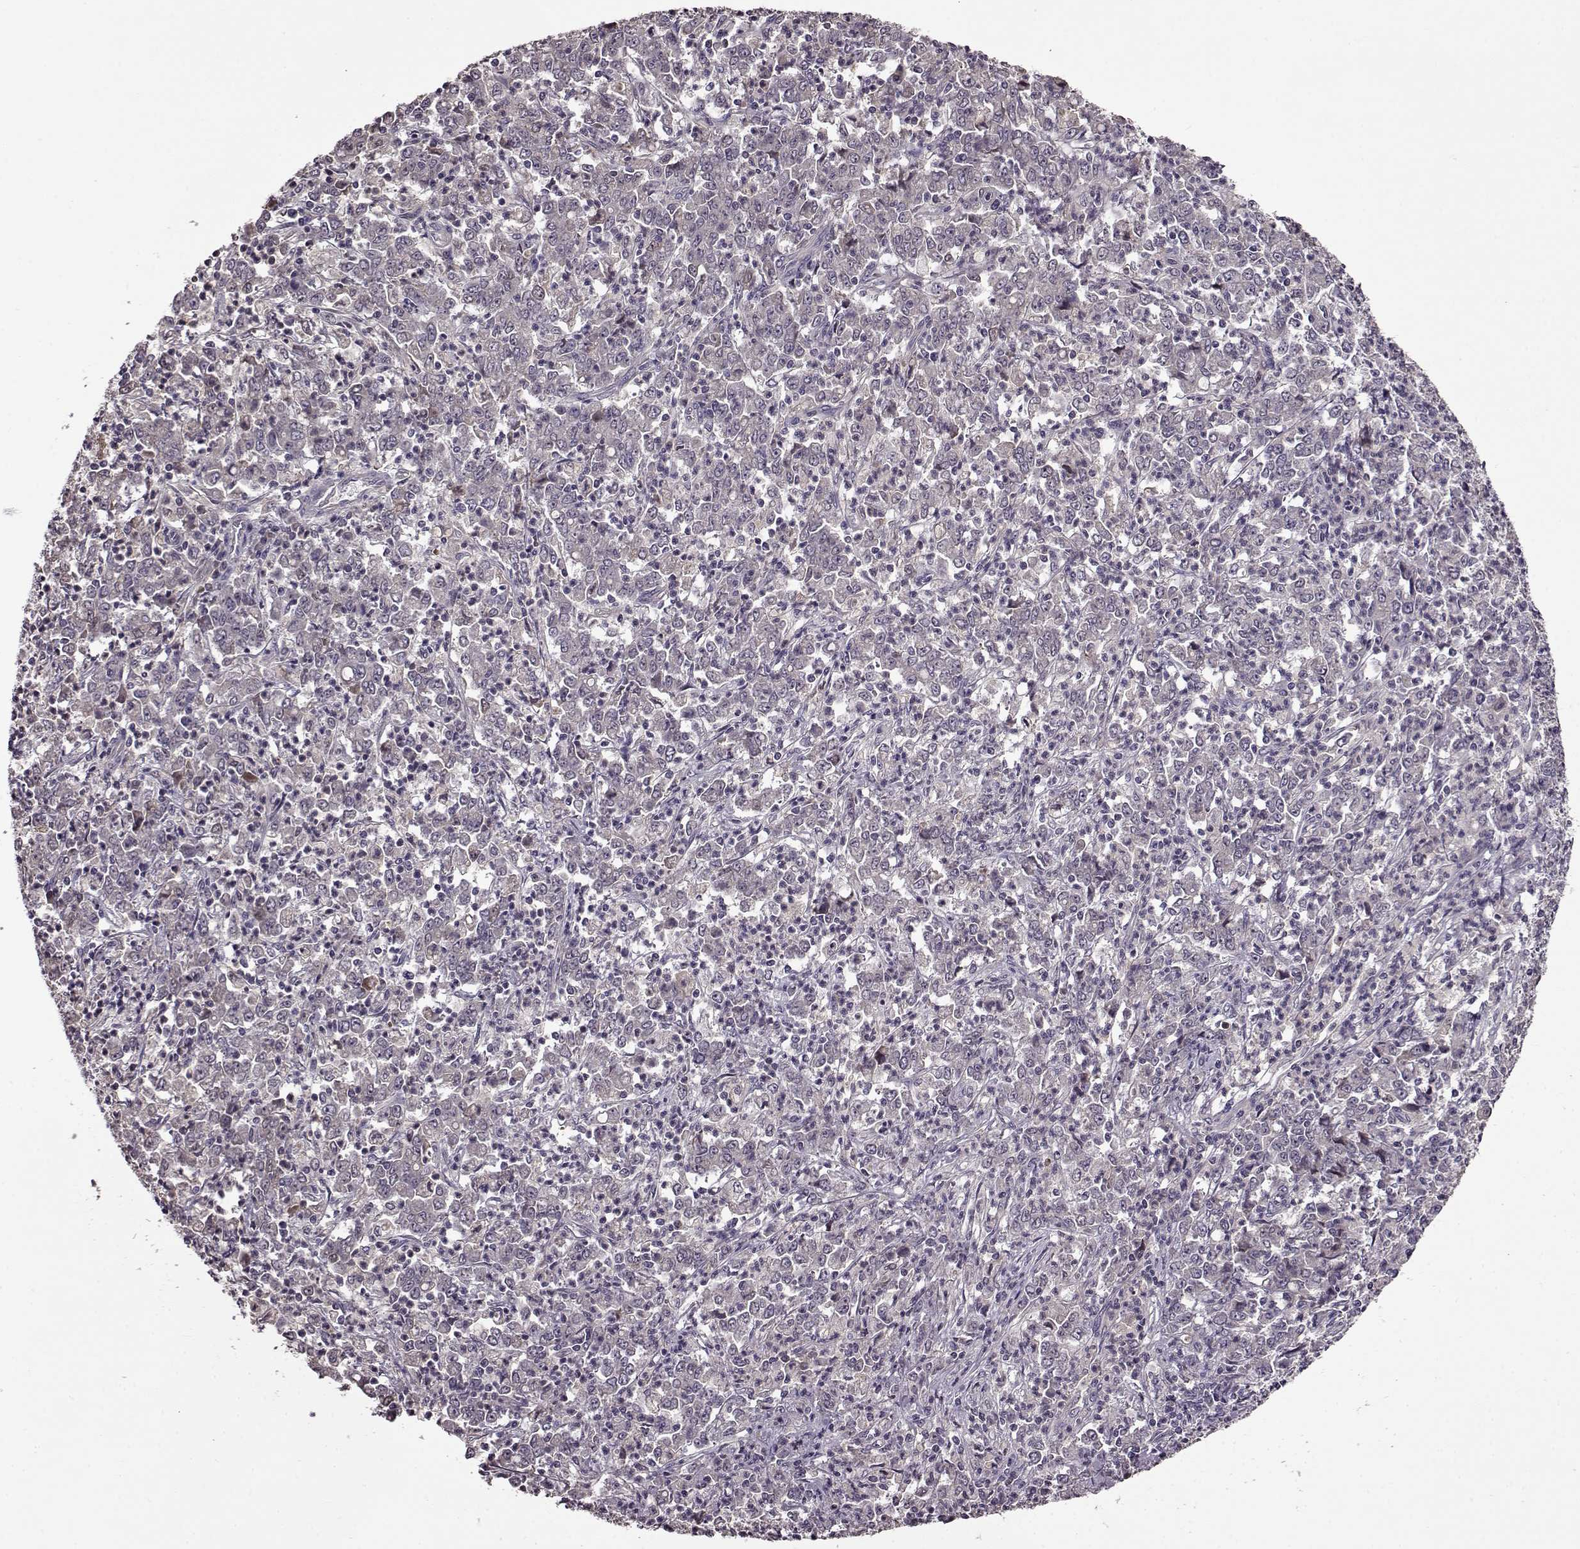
{"staining": {"intensity": "negative", "quantity": "none", "location": "none"}, "tissue": "stomach cancer", "cell_type": "Tumor cells", "image_type": "cancer", "snomed": [{"axis": "morphology", "description": "Adenocarcinoma, NOS"}, {"axis": "topography", "description": "Stomach, lower"}], "caption": "DAB (3,3'-diaminobenzidine) immunohistochemical staining of human stomach cancer demonstrates no significant positivity in tumor cells. (DAB (3,3'-diaminobenzidine) IHC with hematoxylin counter stain).", "gene": "MAIP1", "patient": {"sex": "female", "age": 71}}